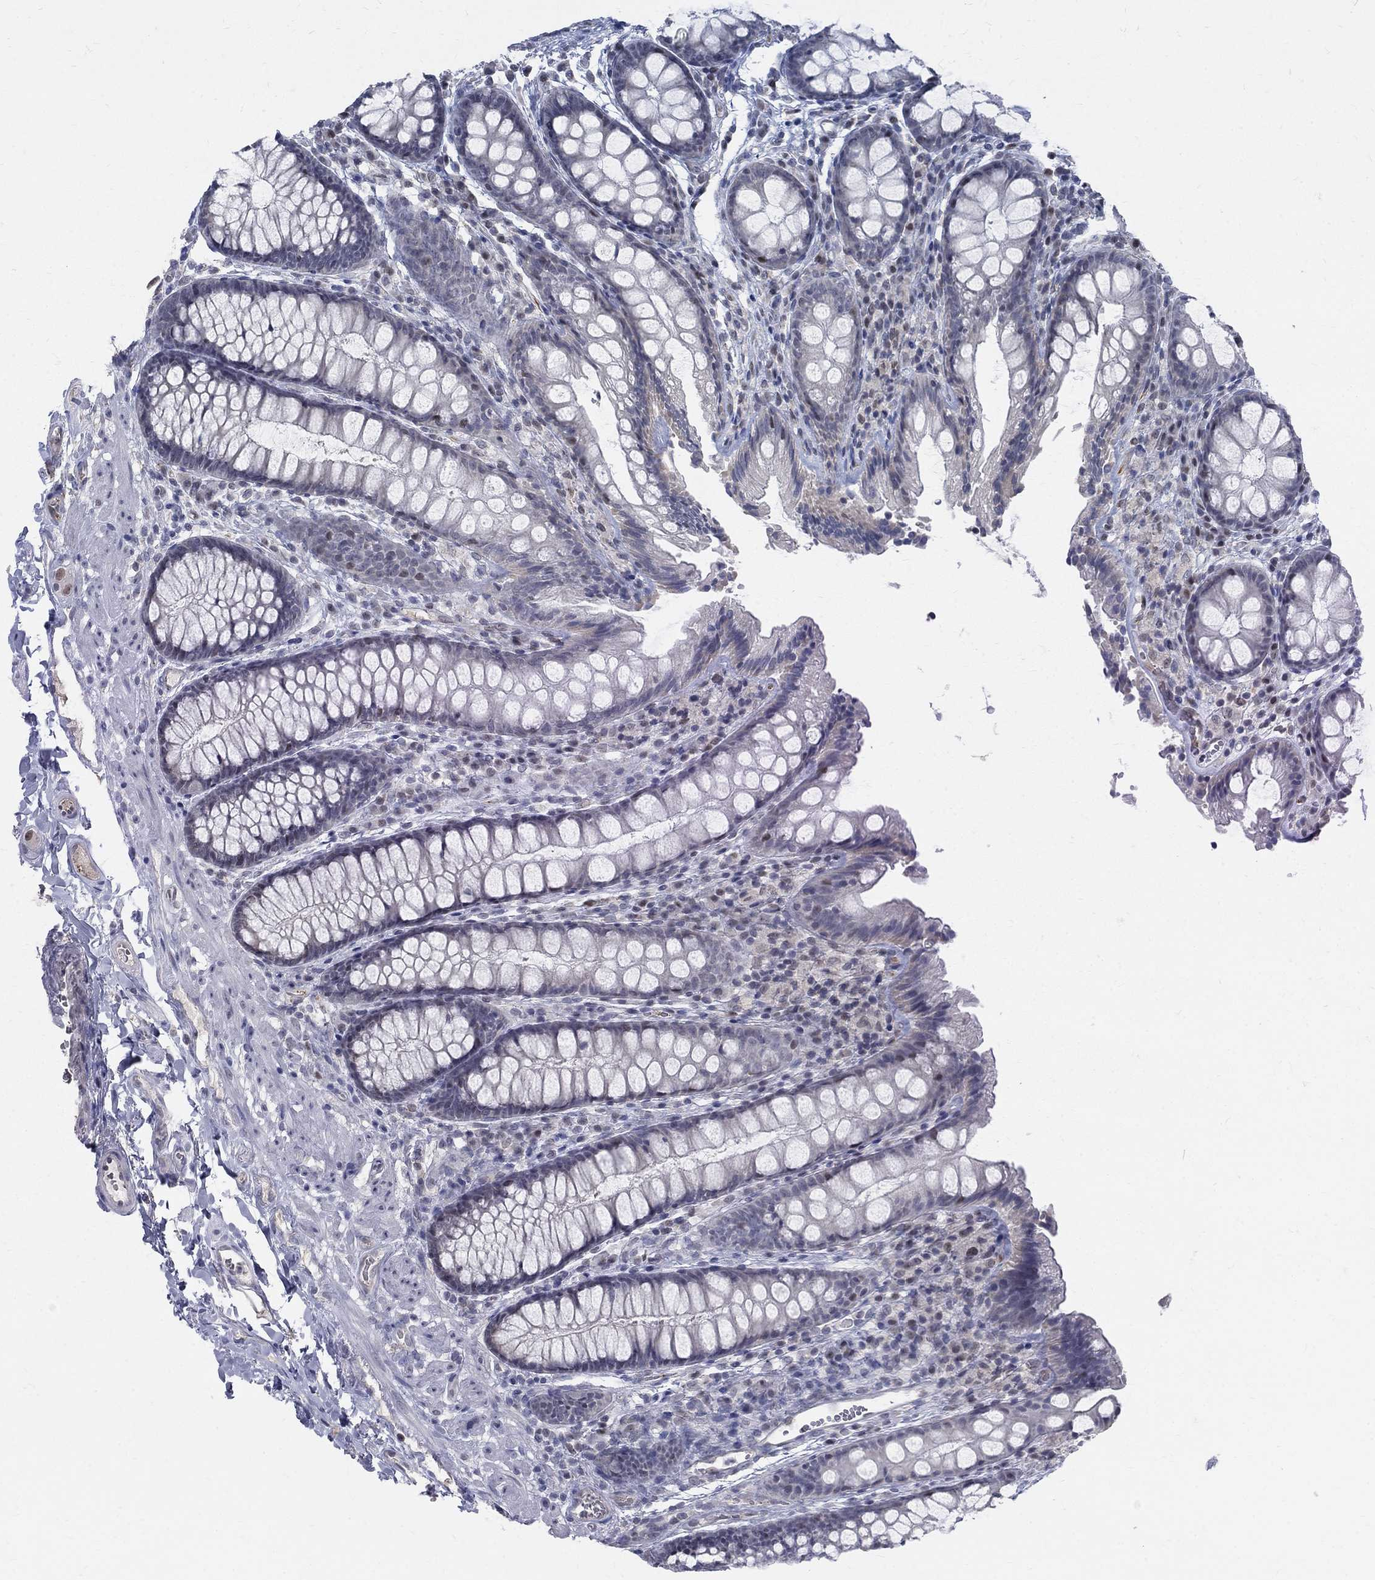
{"staining": {"intensity": "negative", "quantity": "none", "location": "none"}, "tissue": "colon", "cell_type": "Endothelial cells", "image_type": "normal", "snomed": [{"axis": "morphology", "description": "Normal tissue, NOS"}, {"axis": "topography", "description": "Colon"}], "caption": "Micrograph shows no protein expression in endothelial cells of benign colon. (DAB (3,3'-diaminobenzidine) immunohistochemistry, high magnification).", "gene": "GCFC2", "patient": {"sex": "female", "age": 86}}